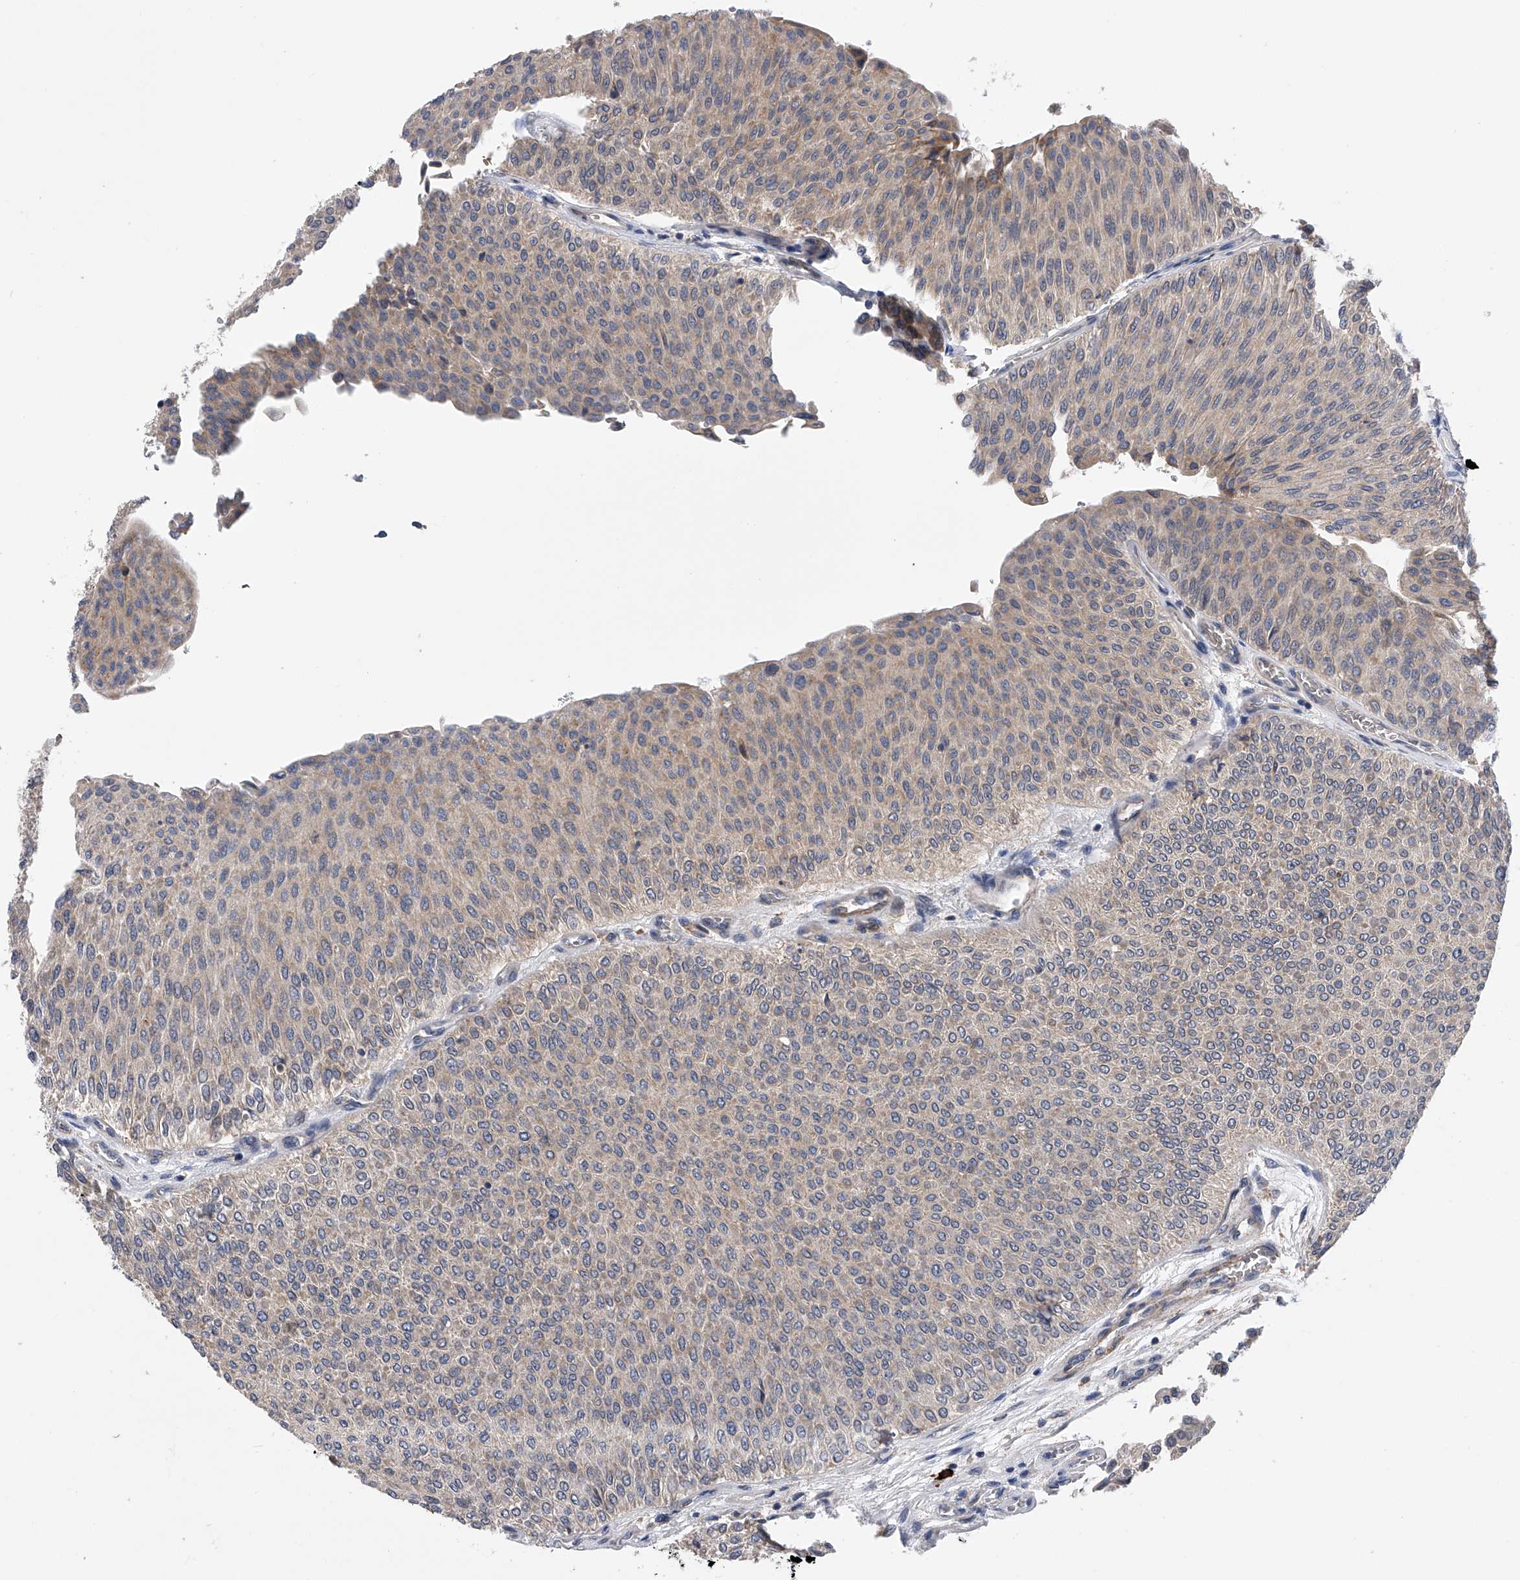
{"staining": {"intensity": "weak", "quantity": "<25%", "location": "cytoplasmic/membranous"}, "tissue": "urothelial cancer", "cell_type": "Tumor cells", "image_type": "cancer", "snomed": [{"axis": "morphology", "description": "Urothelial carcinoma, Low grade"}, {"axis": "topography", "description": "Urinary bladder"}], "caption": "IHC of human urothelial cancer displays no staining in tumor cells. (DAB (3,3'-diaminobenzidine) immunohistochemistry visualized using brightfield microscopy, high magnification).", "gene": "SPOCK1", "patient": {"sex": "male", "age": 78}}